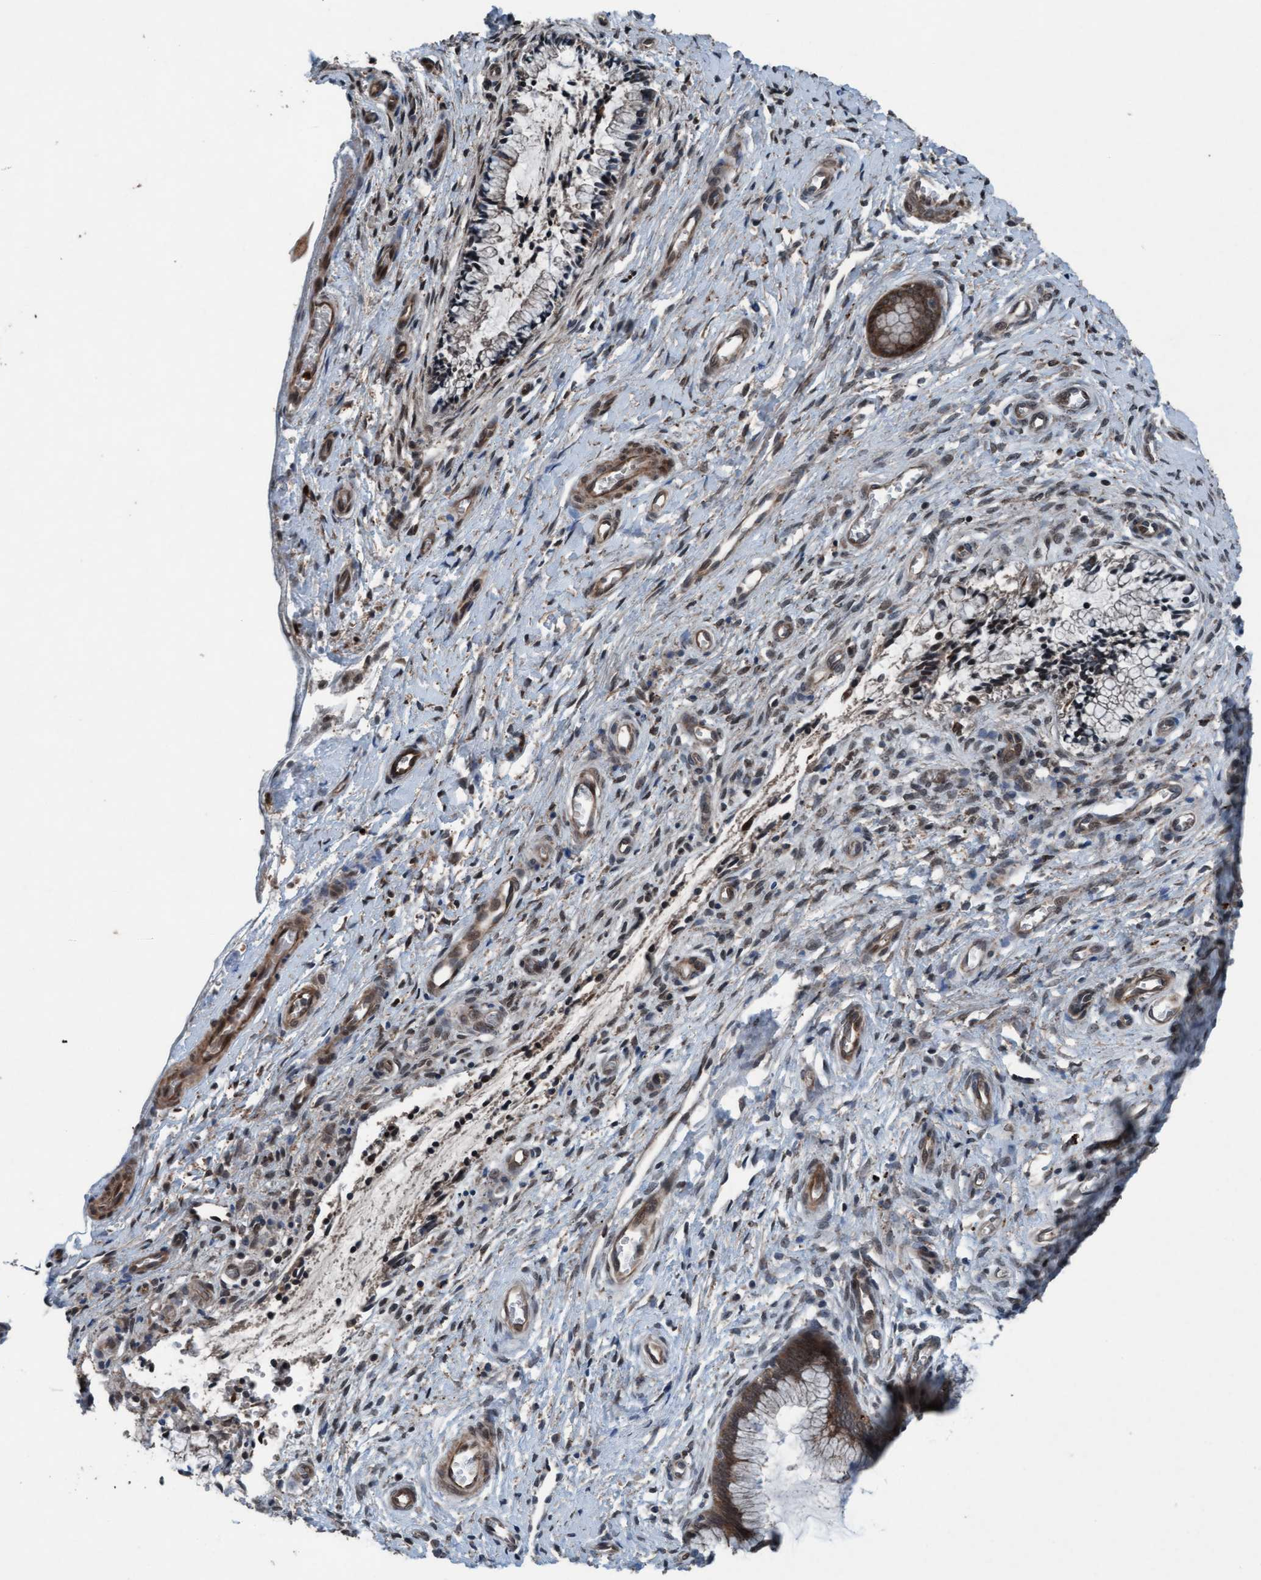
{"staining": {"intensity": "moderate", "quantity": ">75%", "location": "cytoplasmic/membranous"}, "tissue": "cervix", "cell_type": "Glandular cells", "image_type": "normal", "snomed": [{"axis": "morphology", "description": "Normal tissue, NOS"}, {"axis": "topography", "description": "Cervix"}], "caption": "Glandular cells exhibit medium levels of moderate cytoplasmic/membranous positivity in about >75% of cells in normal cervix.", "gene": "PLXNB2", "patient": {"sex": "female", "age": 55}}